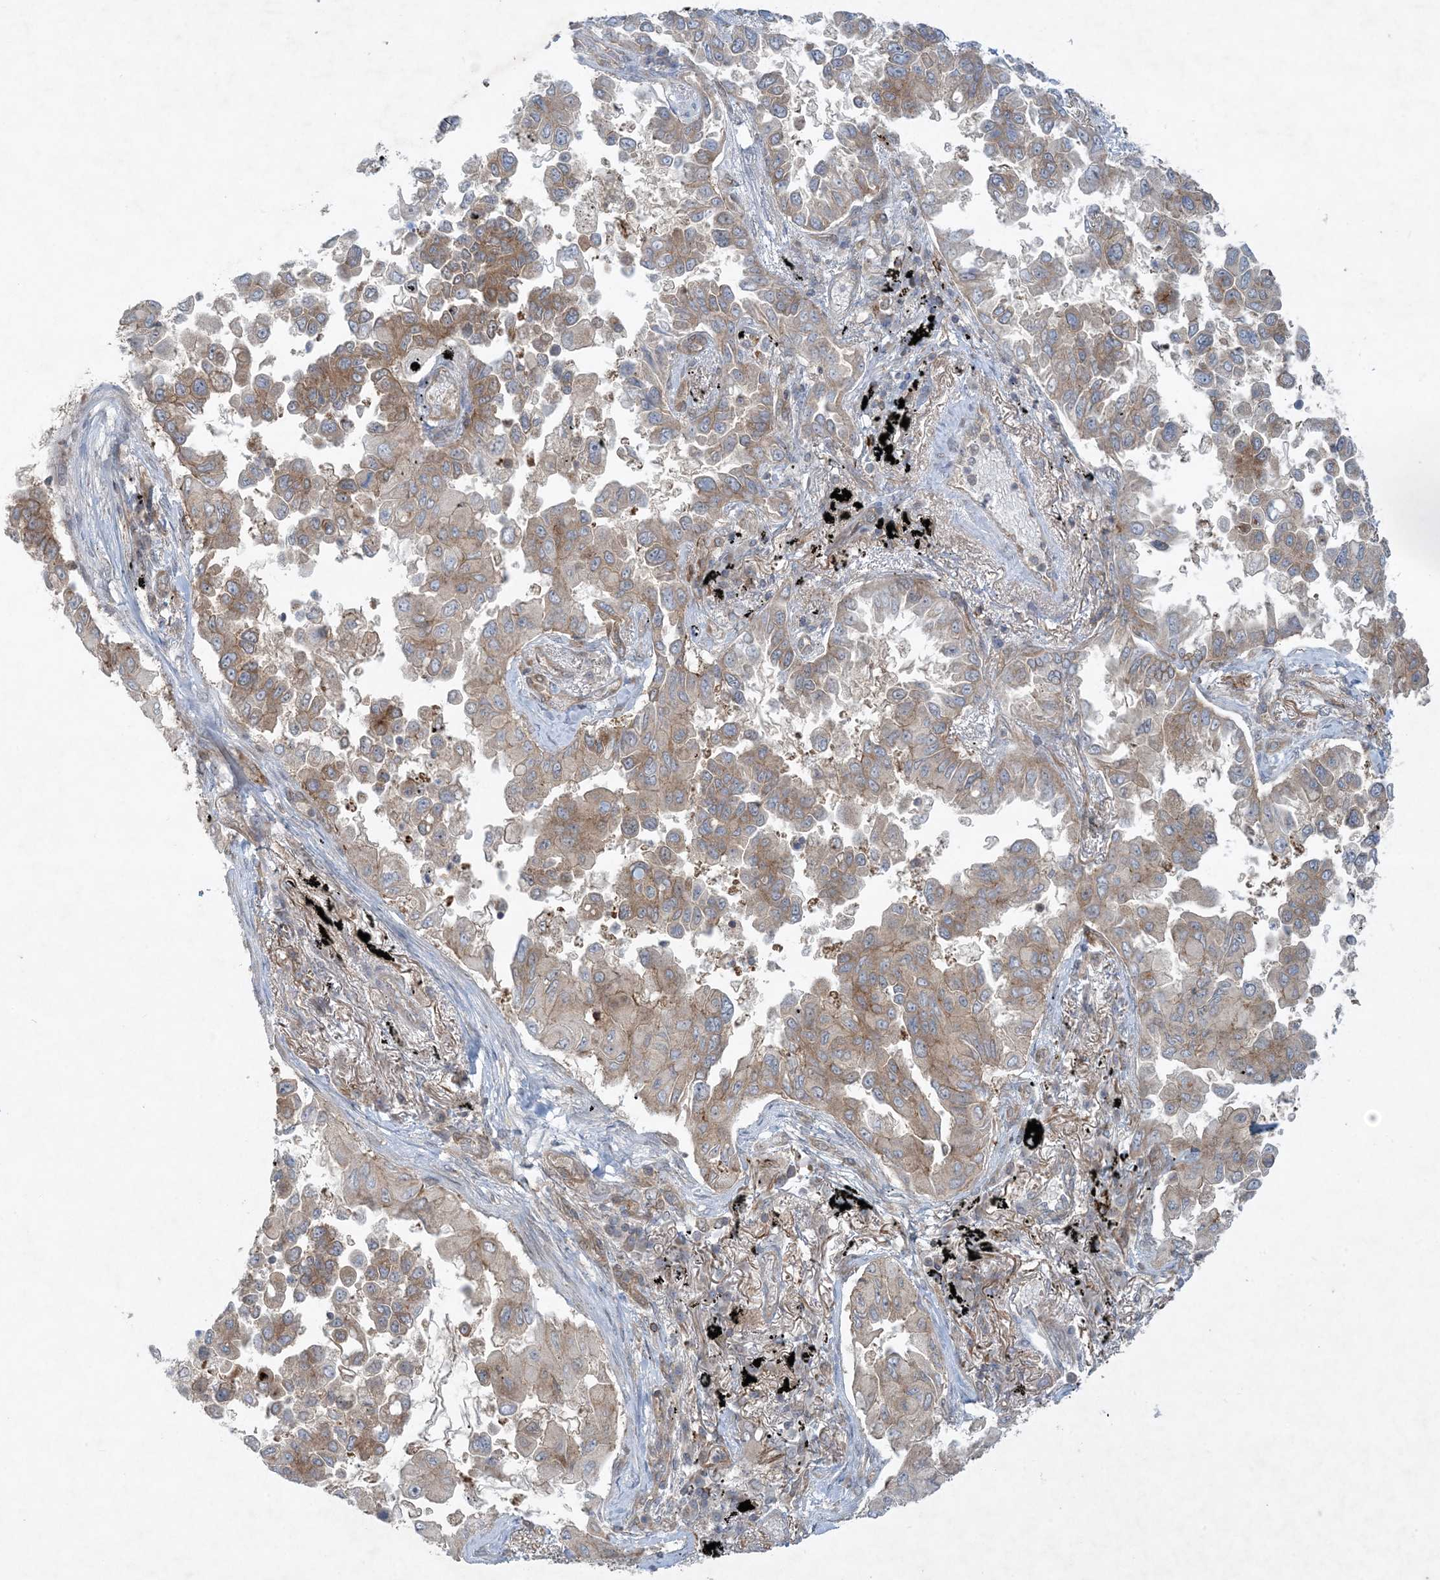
{"staining": {"intensity": "strong", "quantity": "25%-75%", "location": "cytoplasmic/membranous"}, "tissue": "lung cancer", "cell_type": "Tumor cells", "image_type": "cancer", "snomed": [{"axis": "morphology", "description": "Adenocarcinoma, NOS"}, {"axis": "topography", "description": "Lung"}], "caption": "This image exhibits lung cancer stained with immunohistochemistry to label a protein in brown. The cytoplasmic/membranous of tumor cells show strong positivity for the protein. Nuclei are counter-stained blue.", "gene": "STAM2", "patient": {"sex": "female", "age": 67}}